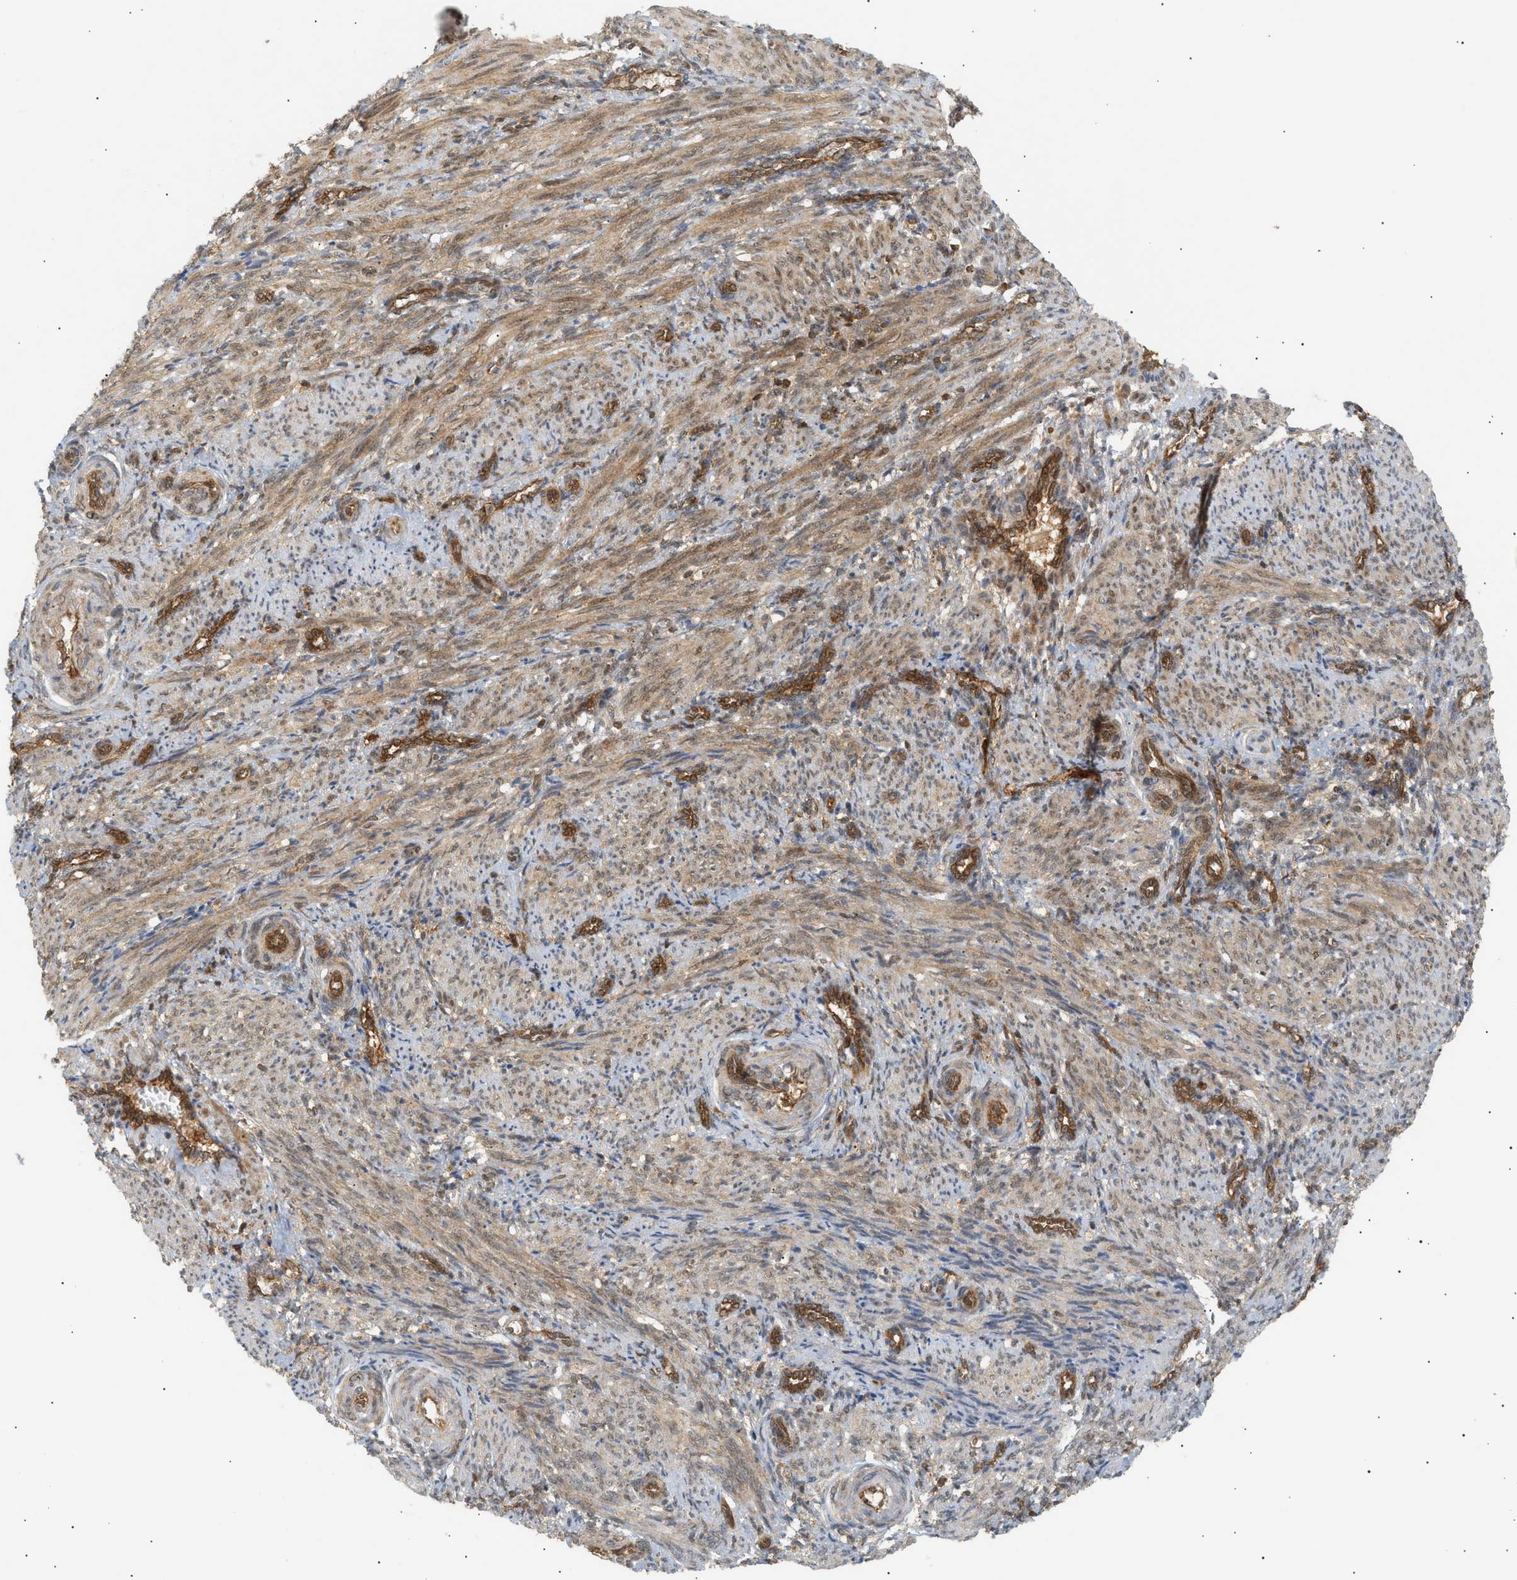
{"staining": {"intensity": "moderate", "quantity": ">75%", "location": "cytoplasmic/membranous"}, "tissue": "smooth muscle", "cell_type": "Smooth muscle cells", "image_type": "normal", "snomed": [{"axis": "morphology", "description": "Normal tissue, NOS"}, {"axis": "topography", "description": "Endometrium"}], "caption": "IHC (DAB) staining of benign smooth muscle demonstrates moderate cytoplasmic/membranous protein expression in approximately >75% of smooth muscle cells.", "gene": "SHC1", "patient": {"sex": "female", "age": 33}}